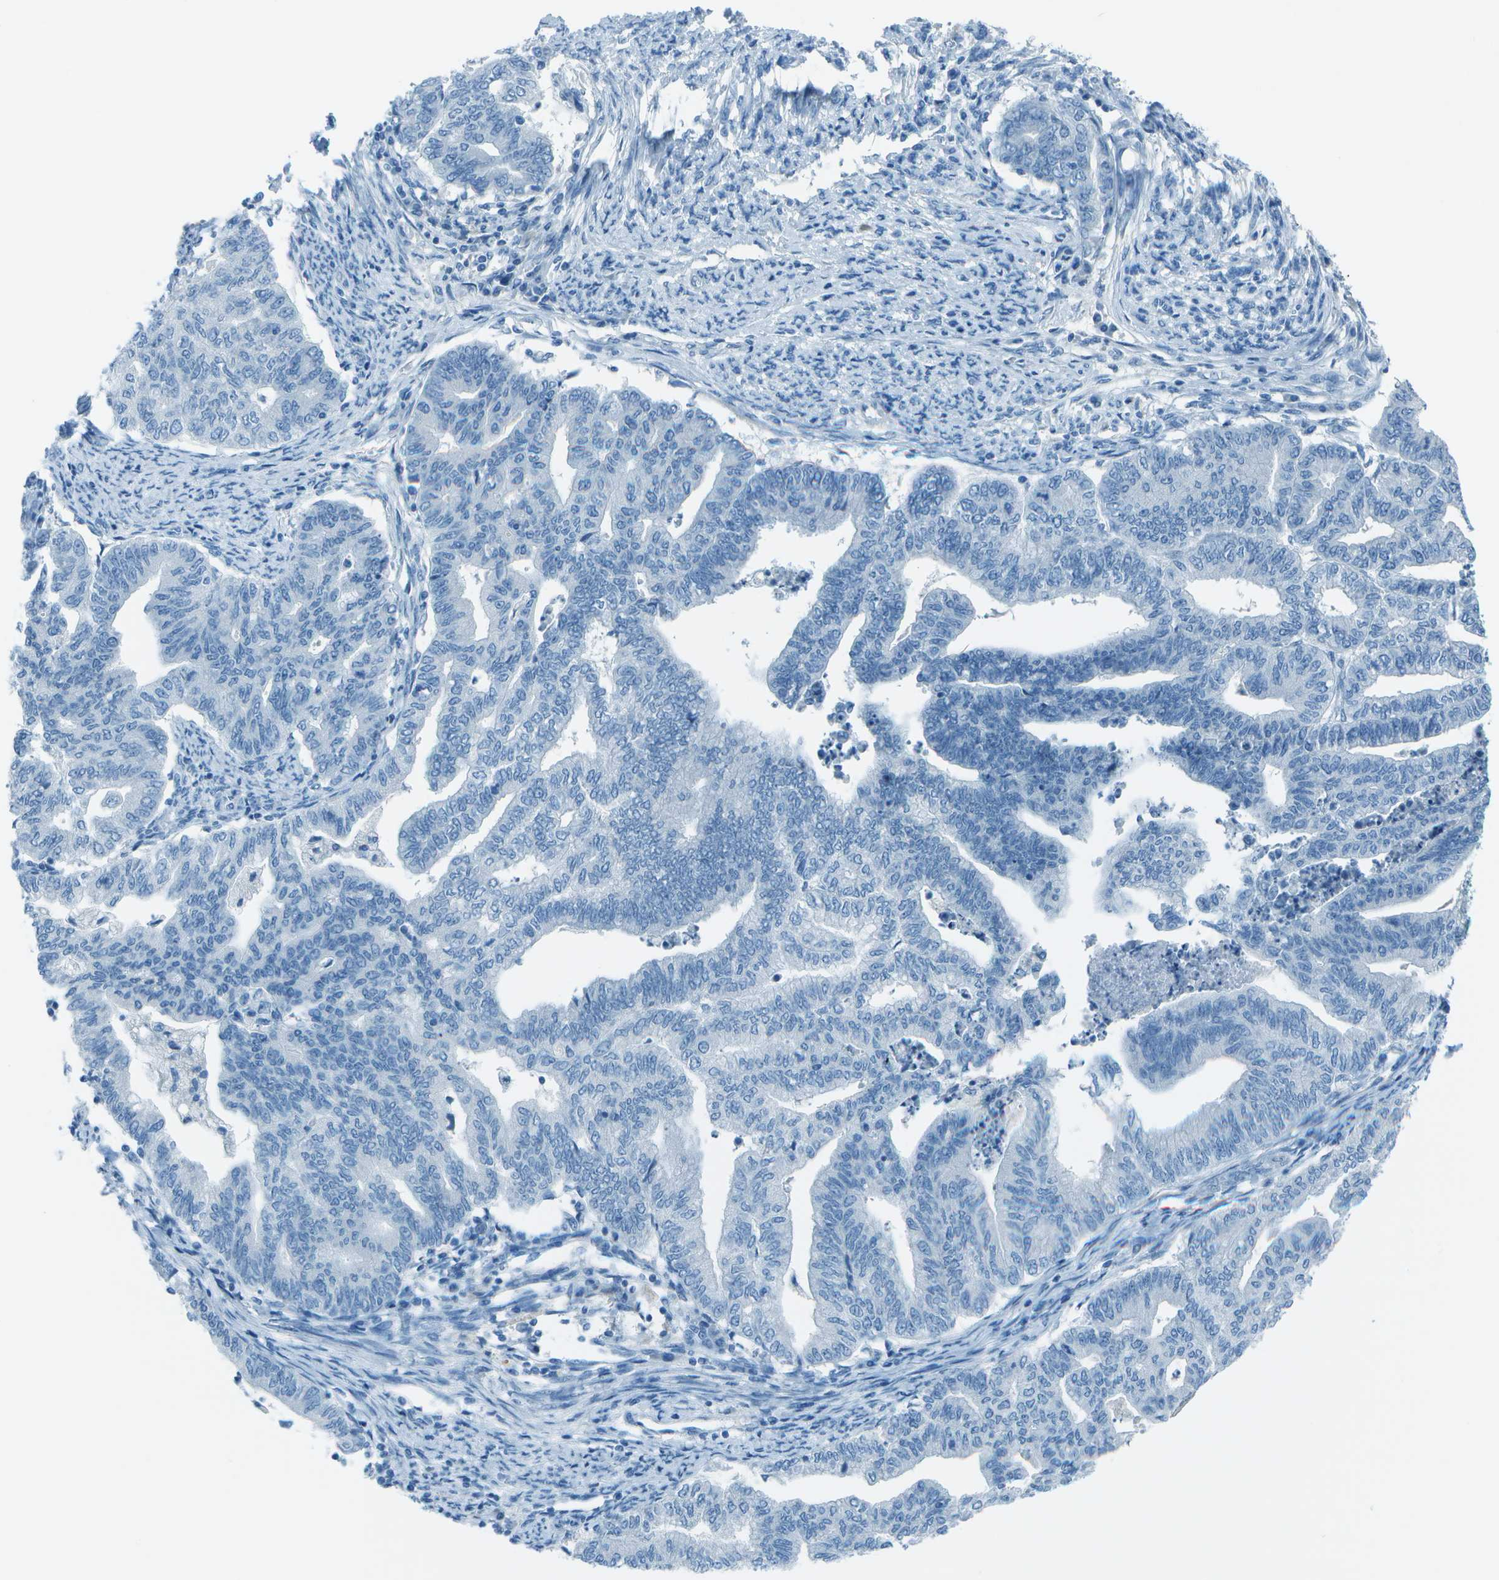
{"staining": {"intensity": "negative", "quantity": "none", "location": "none"}, "tissue": "endometrial cancer", "cell_type": "Tumor cells", "image_type": "cancer", "snomed": [{"axis": "morphology", "description": "Adenocarcinoma, NOS"}, {"axis": "topography", "description": "Endometrium"}], "caption": "The micrograph reveals no significant positivity in tumor cells of endometrial adenocarcinoma.", "gene": "FGF1", "patient": {"sex": "female", "age": 79}}